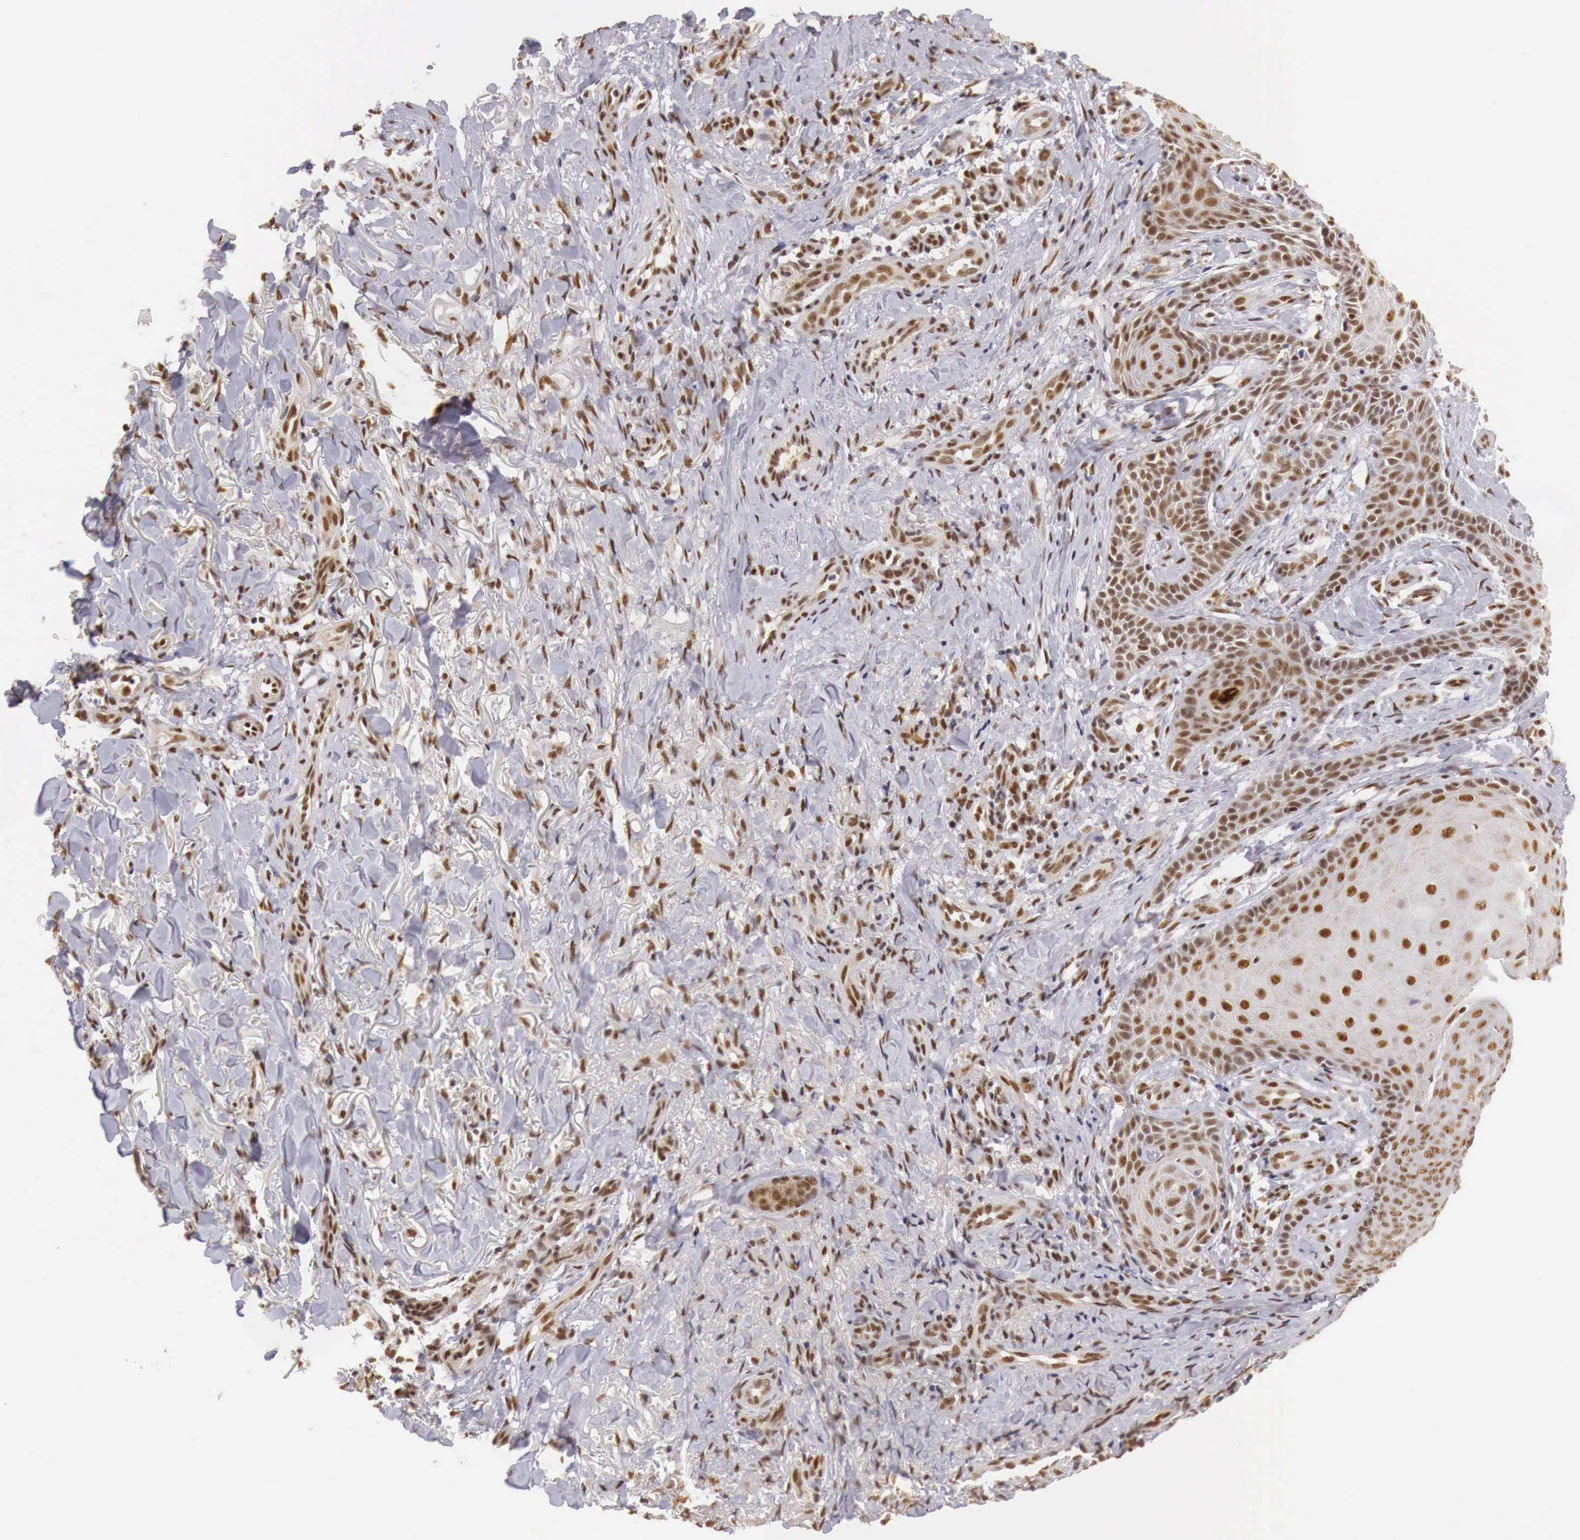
{"staining": {"intensity": "moderate", "quantity": ">75%", "location": "cytoplasmic/membranous,nuclear"}, "tissue": "skin cancer", "cell_type": "Tumor cells", "image_type": "cancer", "snomed": [{"axis": "morphology", "description": "Normal tissue, NOS"}, {"axis": "morphology", "description": "Basal cell carcinoma"}, {"axis": "topography", "description": "Skin"}], "caption": "IHC histopathology image of neoplastic tissue: basal cell carcinoma (skin) stained using IHC reveals medium levels of moderate protein expression localized specifically in the cytoplasmic/membranous and nuclear of tumor cells, appearing as a cytoplasmic/membranous and nuclear brown color.", "gene": "GPKOW", "patient": {"sex": "male", "age": 81}}